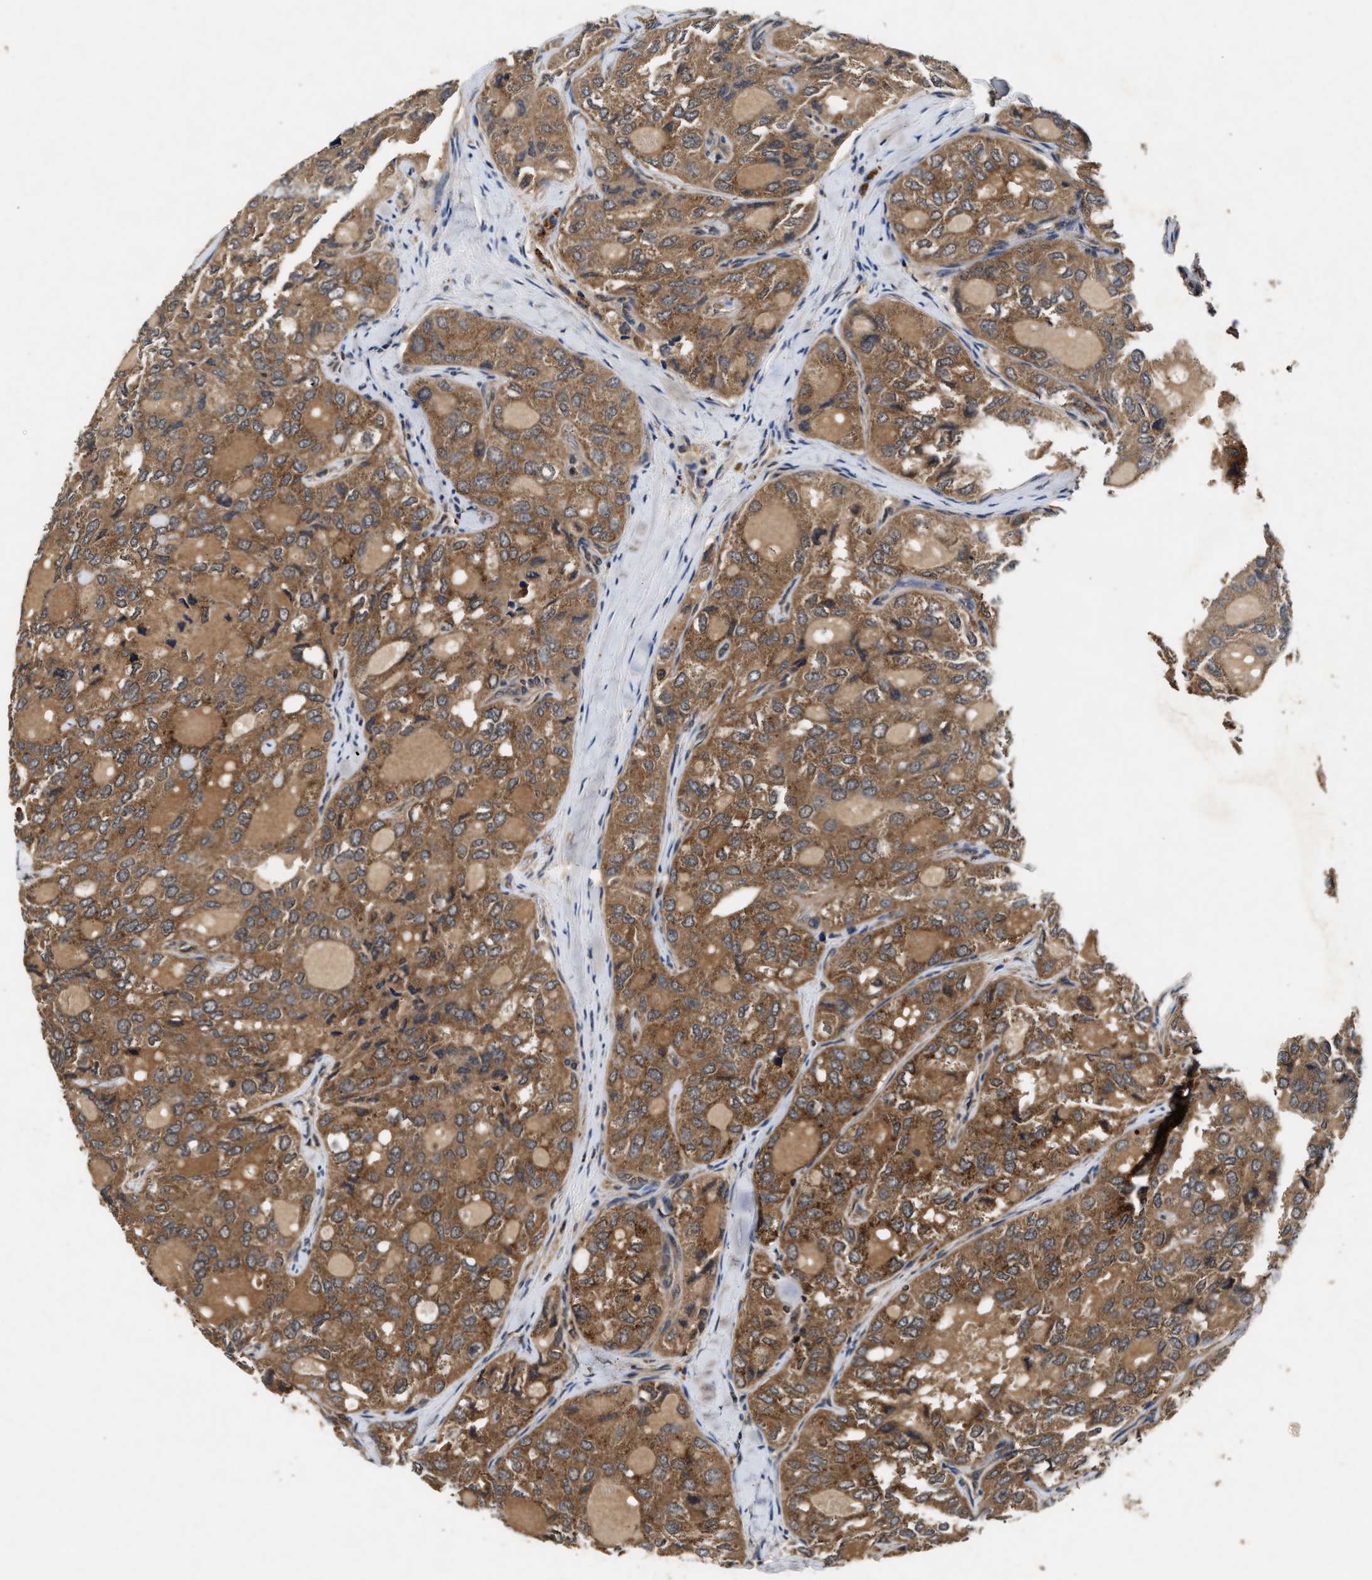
{"staining": {"intensity": "moderate", "quantity": ">75%", "location": "cytoplasmic/membranous"}, "tissue": "thyroid cancer", "cell_type": "Tumor cells", "image_type": "cancer", "snomed": [{"axis": "morphology", "description": "Follicular adenoma carcinoma, NOS"}, {"axis": "topography", "description": "Thyroid gland"}], "caption": "Immunohistochemistry (IHC) of follicular adenoma carcinoma (thyroid) exhibits medium levels of moderate cytoplasmic/membranous positivity in approximately >75% of tumor cells. Using DAB (3,3'-diaminobenzidine) (brown) and hematoxylin (blue) stains, captured at high magnification using brightfield microscopy.", "gene": "PDAP1", "patient": {"sex": "male", "age": 75}}